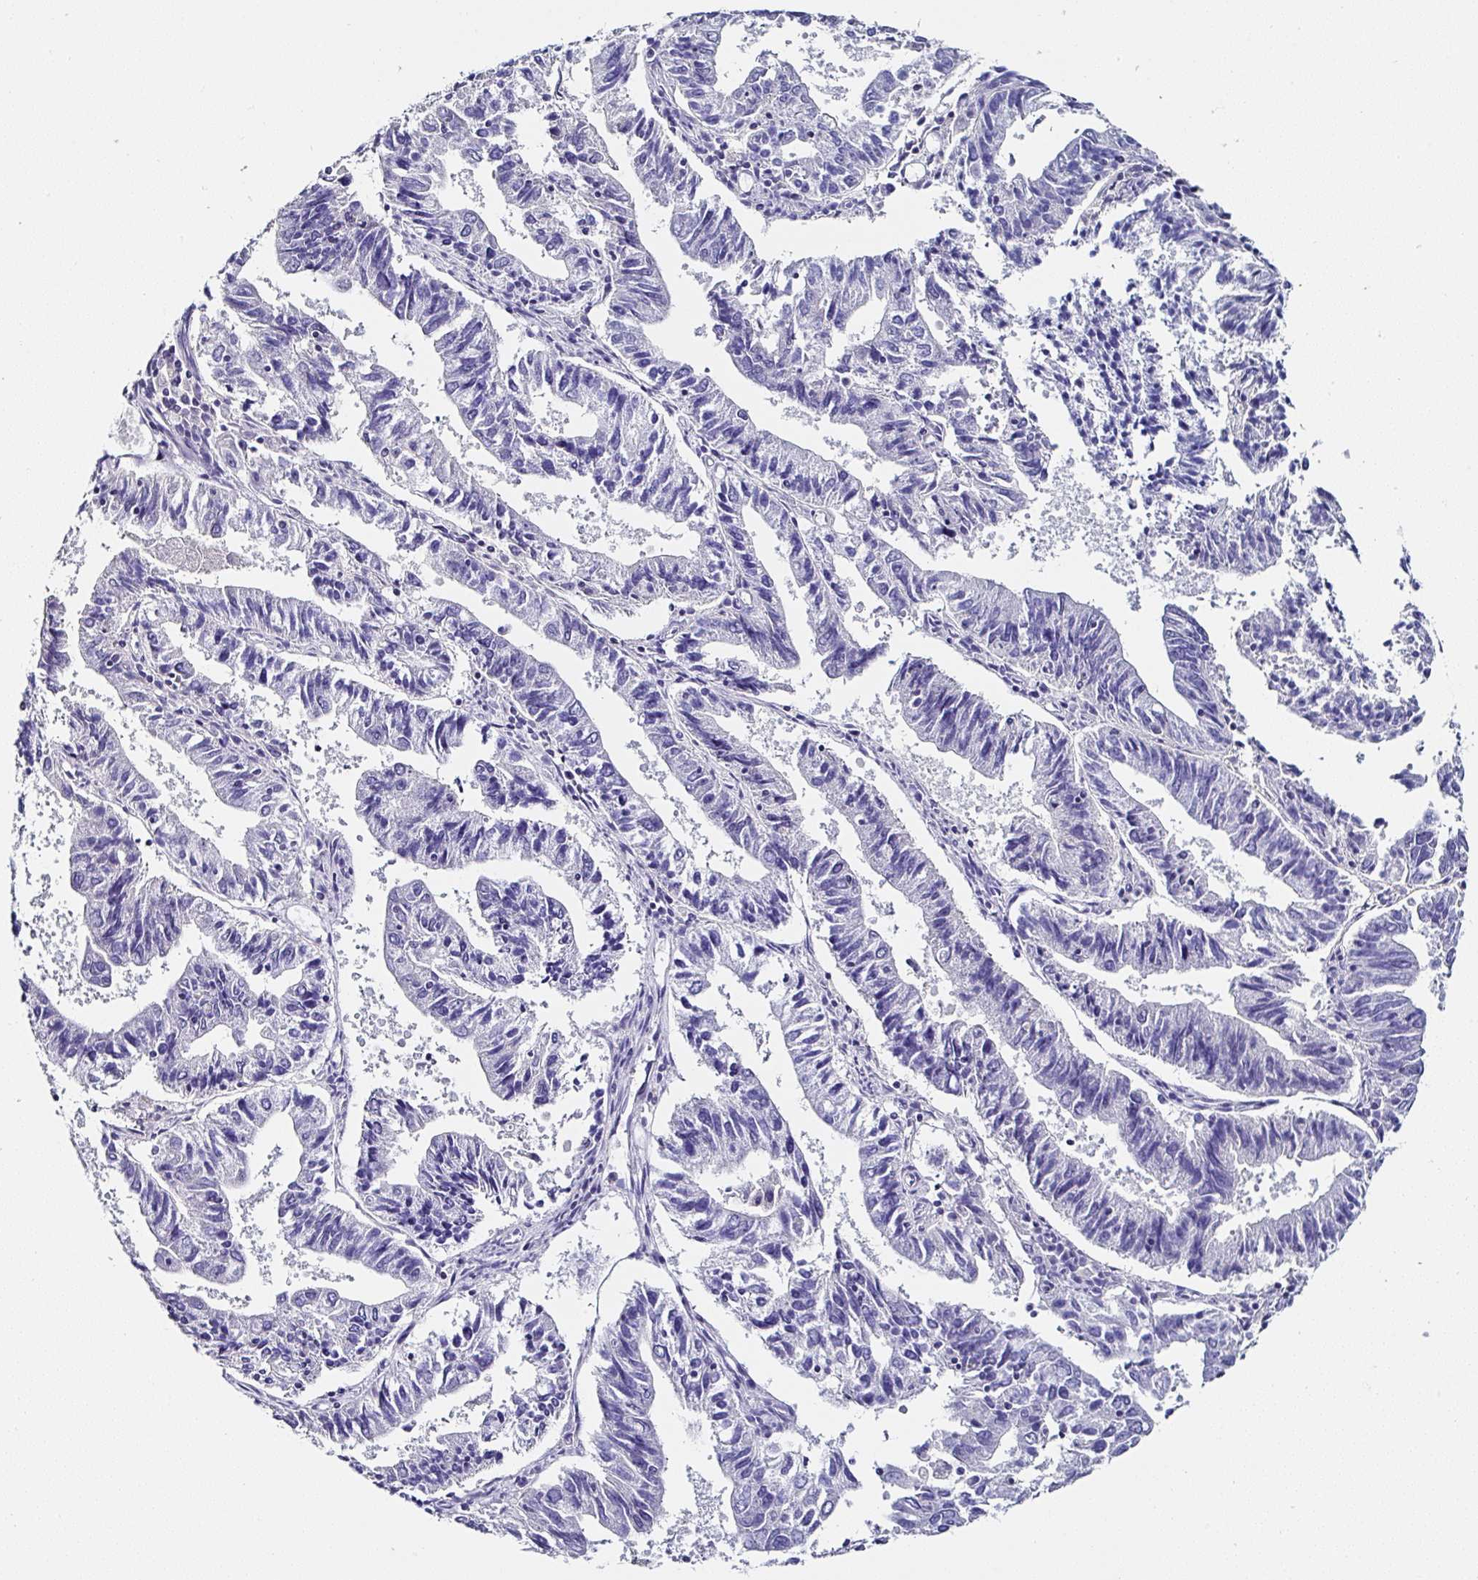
{"staining": {"intensity": "negative", "quantity": "none", "location": "none"}, "tissue": "endometrial cancer", "cell_type": "Tumor cells", "image_type": "cancer", "snomed": [{"axis": "morphology", "description": "Adenocarcinoma, NOS"}, {"axis": "topography", "description": "Endometrium"}], "caption": "Tumor cells are negative for brown protein staining in endometrial cancer (adenocarcinoma). (Brightfield microscopy of DAB IHC at high magnification).", "gene": "UGT3A1", "patient": {"sex": "female", "age": 82}}